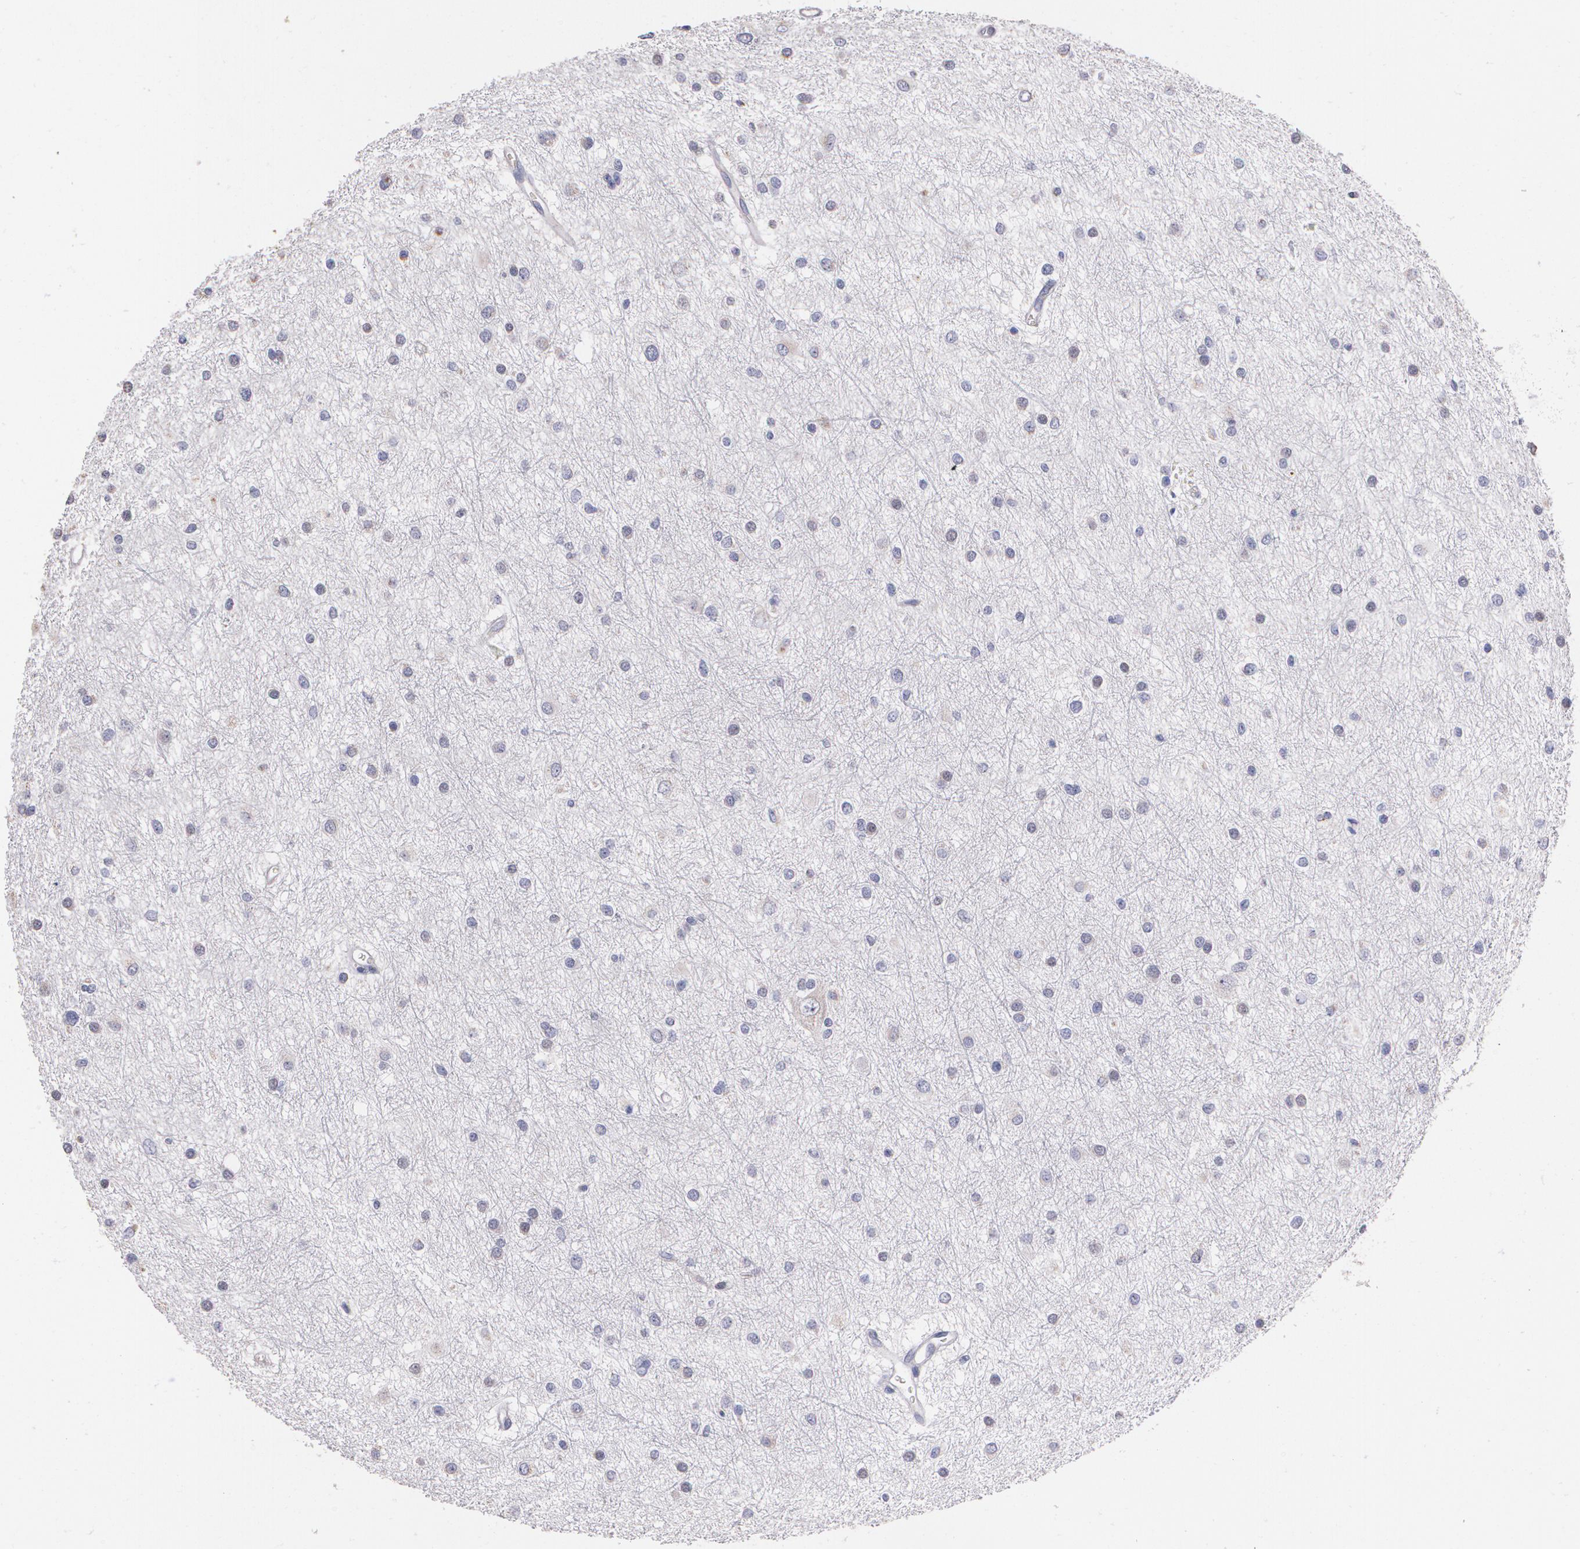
{"staining": {"intensity": "negative", "quantity": "none", "location": "none"}, "tissue": "glioma", "cell_type": "Tumor cells", "image_type": "cancer", "snomed": [{"axis": "morphology", "description": "Glioma, malignant, Low grade"}, {"axis": "topography", "description": "Brain"}], "caption": "High magnification brightfield microscopy of glioma stained with DAB (brown) and counterstained with hematoxylin (blue): tumor cells show no significant positivity.", "gene": "ATF3", "patient": {"sex": "female", "age": 36}}